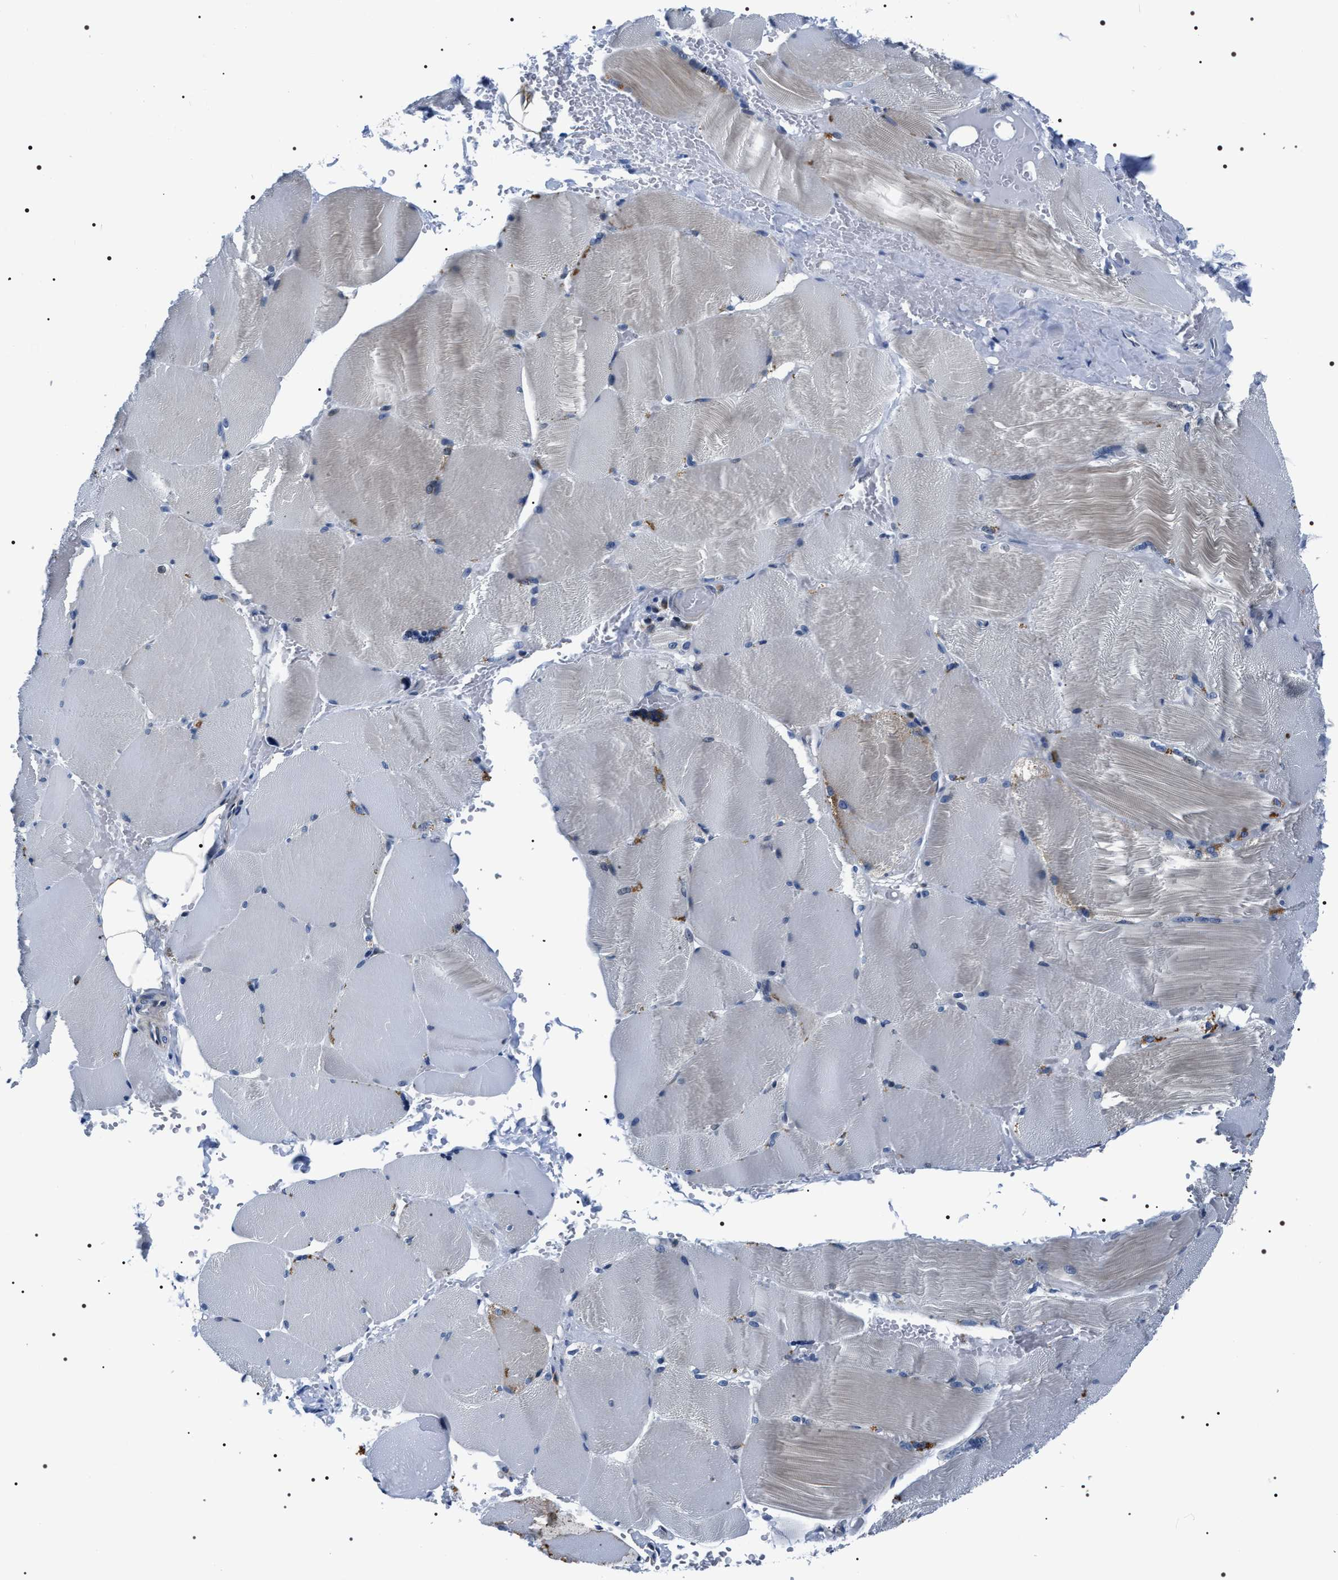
{"staining": {"intensity": "negative", "quantity": "none", "location": "none"}, "tissue": "skeletal muscle", "cell_type": "Myocytes", "image_type": "normal", "snomed": [{"axis": "morphology", "description": "Normal tissue, NOS"}, {"axis": "topography", "description": "Skin"}, {"axis": "topography", "description": "Skeletal muscle"}], "caption": "This micrograph is of benign skeletal muscle stained with immunohistochemistry (IHC) to label a protein in brown with the nuclei are counter-stained blue. There is no expression in myocytes. The staining is performed using DAB brown chromogen with nuclei counter-stained in using hematoxylin.", "gene": "NTMT1", "patient": {"sex": "male", "age": 83}}